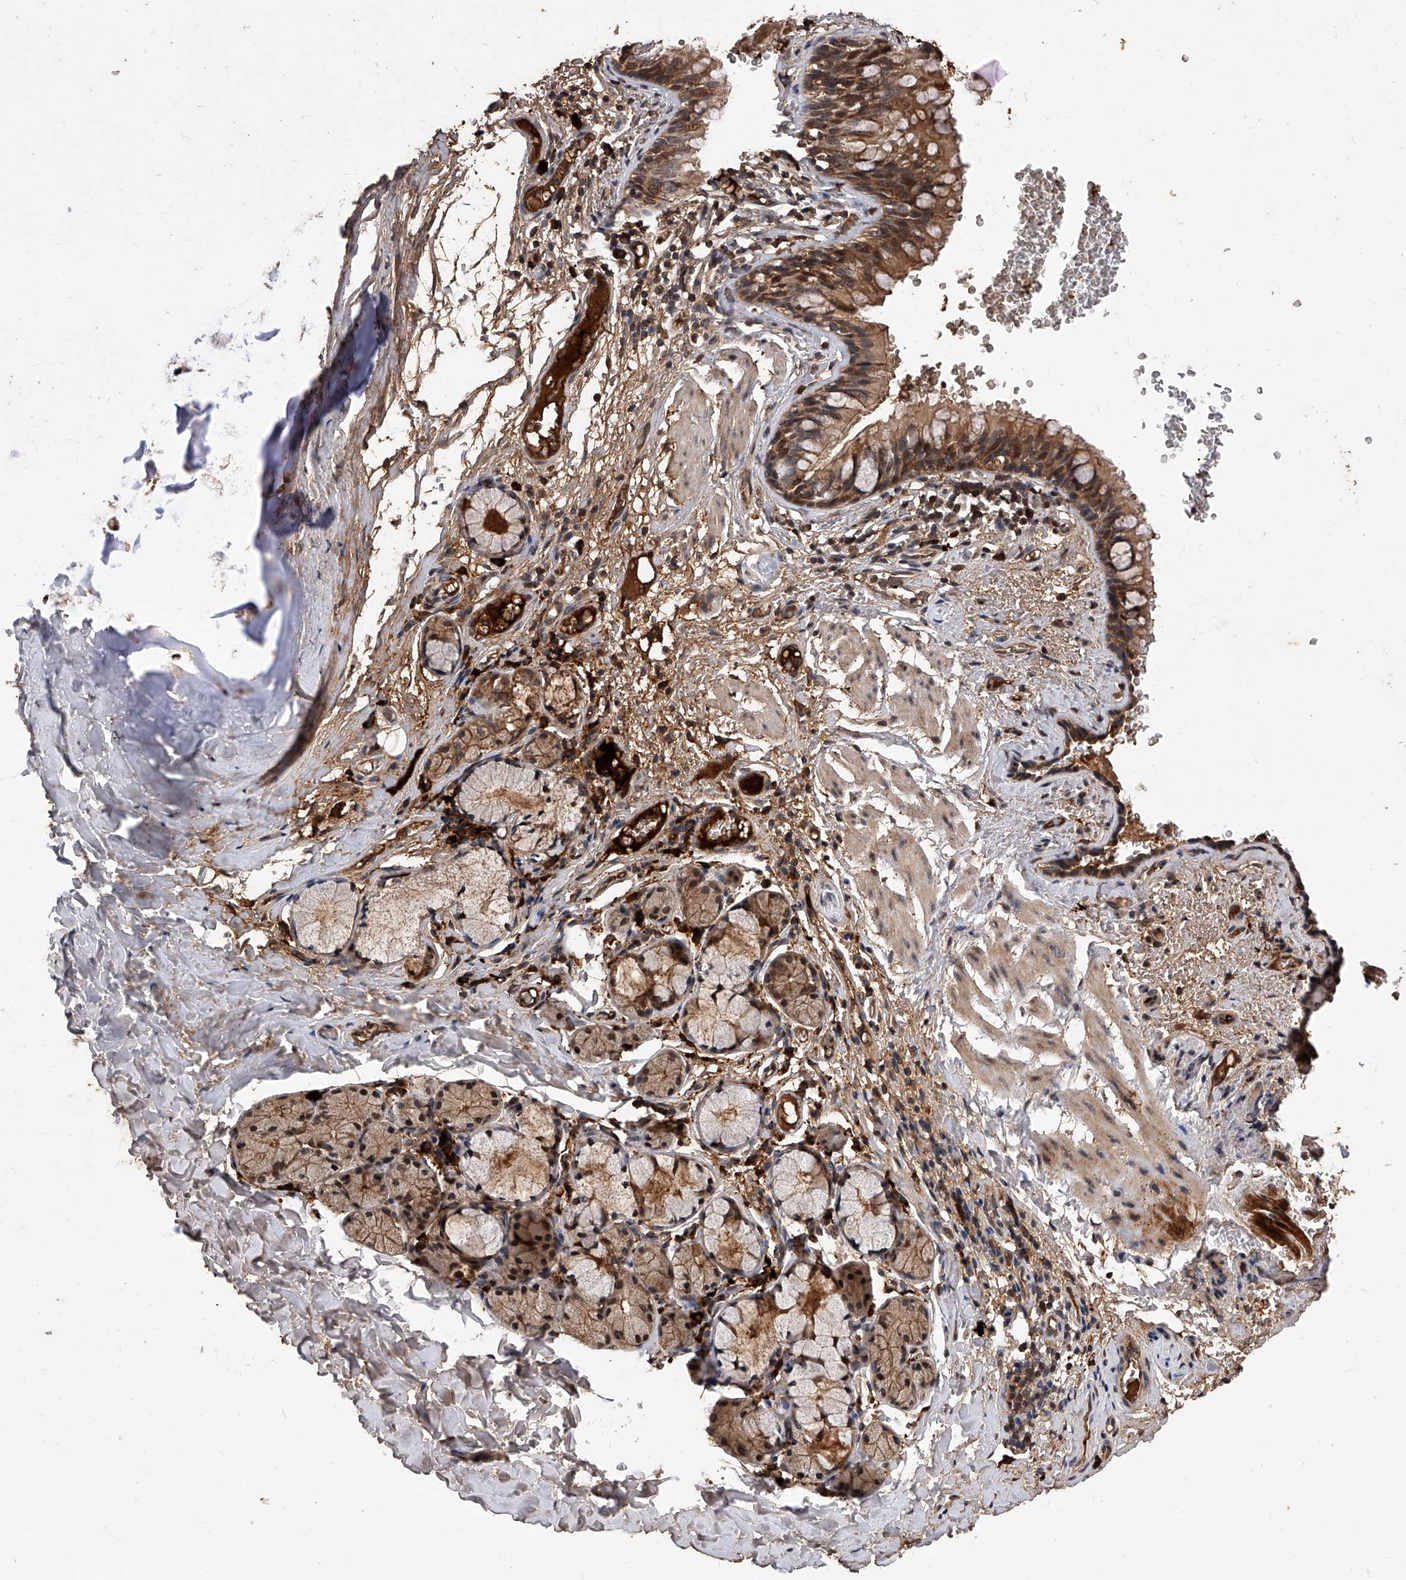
{"staining": {"intensity": "moderate", "quantity": ">75%", "location": "cytoplasmic/membranous"}, "tissue": "bronchus", "cell_type": "Respiratory epithelial cells", "image_type": "normal", "snomed": [{"axis": "morphology", "description": "Normal tissue, NOS"}, {"axis": "topography", "description": "Cartilage tissue"}, {"axis": "topography", "description": "Bronchus"}], "caption": "Moderate cytoplasmic/membranous positivity for a protein is seen in about >75% of respiratory epithelial cells of benign bronchus using immunohistochemistry (IHC).", "gene": "CFAP410", "patient": {"sex": "female", "age": 36}}